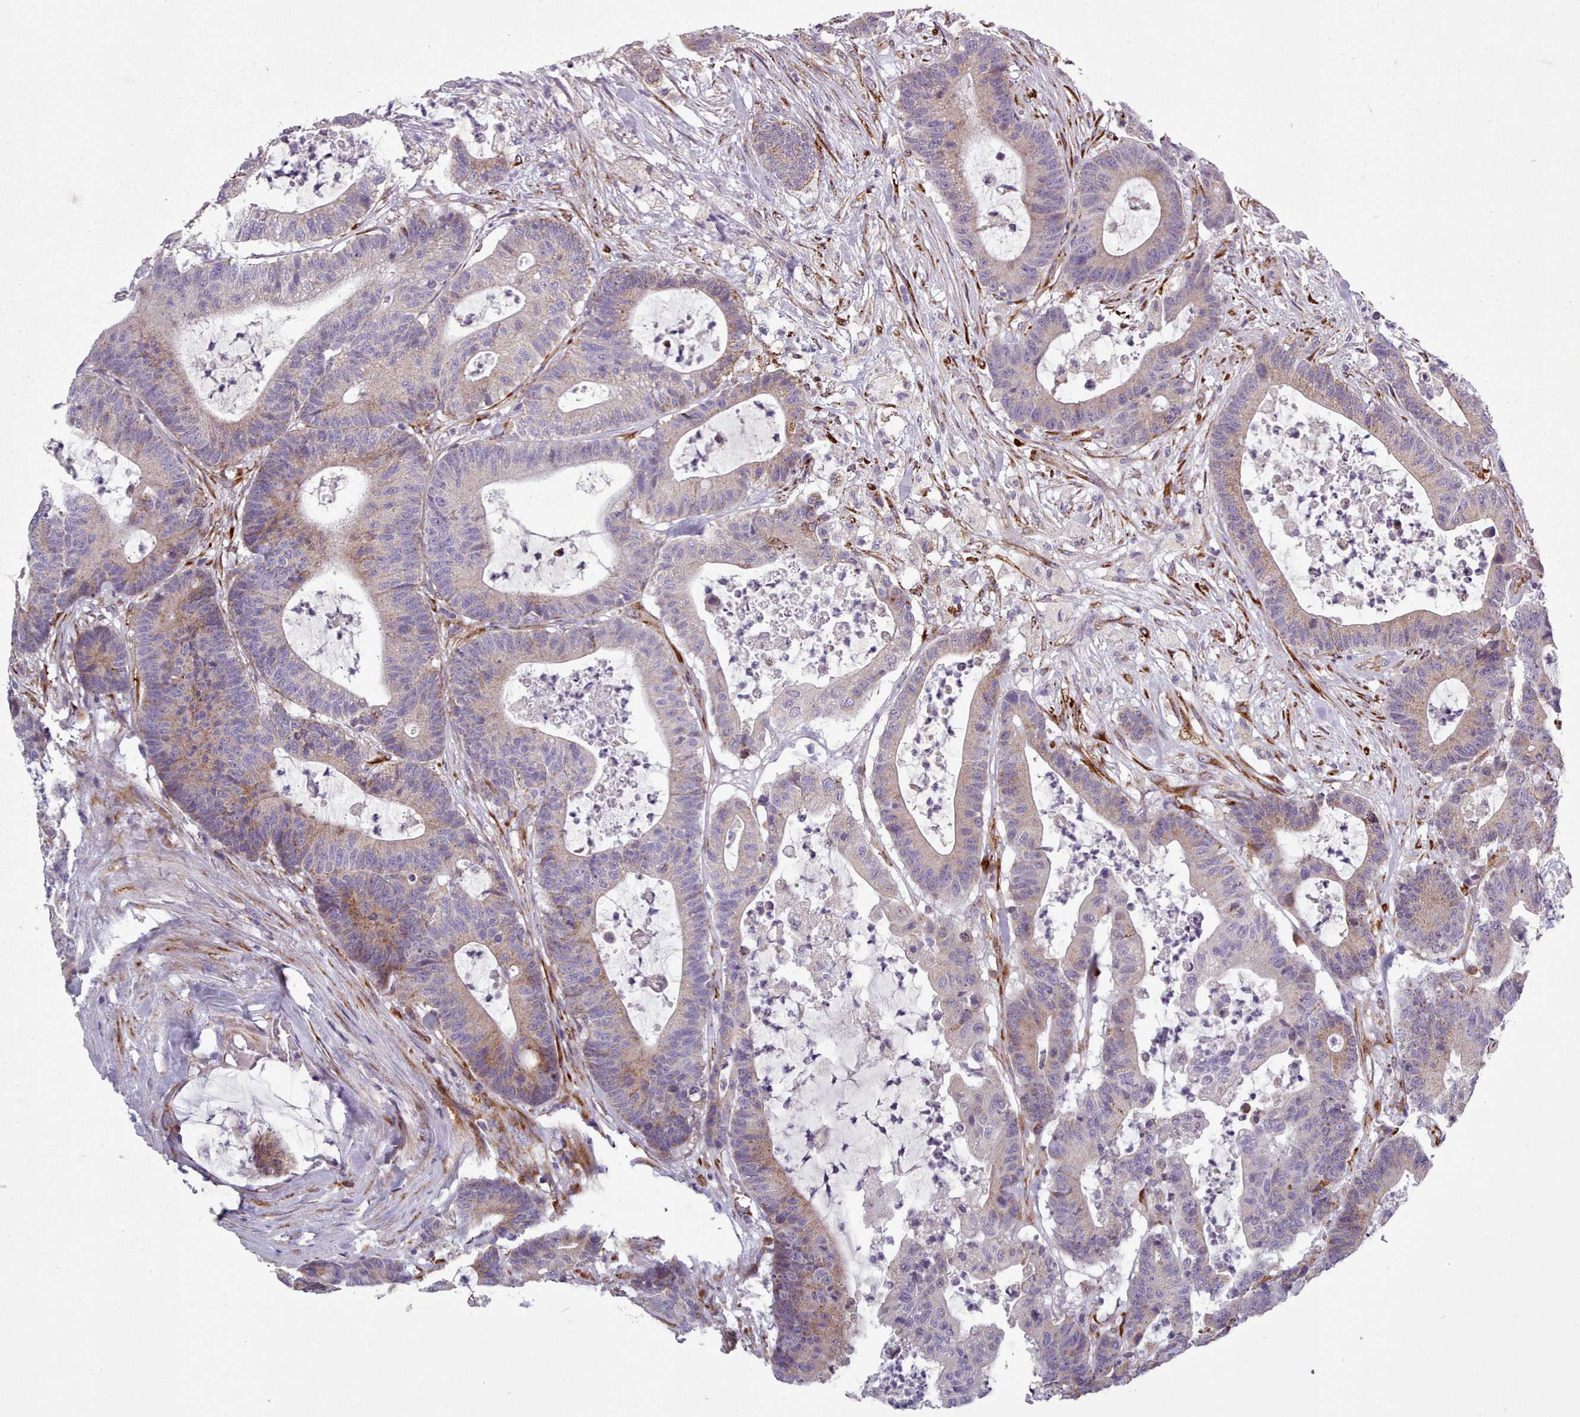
{"staining": {"intensity": "moderate", "quantity": "25%-75%", "location": "cytoplasmic/membranous"}, "tissue": "colorectal cancer", "cell_type": "Tumor cells", "image_type": "cancer", "snomed": [{"axis": "morphology", "description": "Adenocarcinoma, NOS"}, {"axis": "topography", "description": "Colon"}], "caption": "IHC micrograph of neoplastic tissue: adenocarcinoma (colorectal) stained using immunohistochemistry shows medium levels of moderate protein expression localized specifically in the cytoplasmic/membranous of tumor cells, appearing as a cytoplasmic/membranous brown color.", "gene": "FKBP10", "patient": {"sex": "female", "age": 84}}